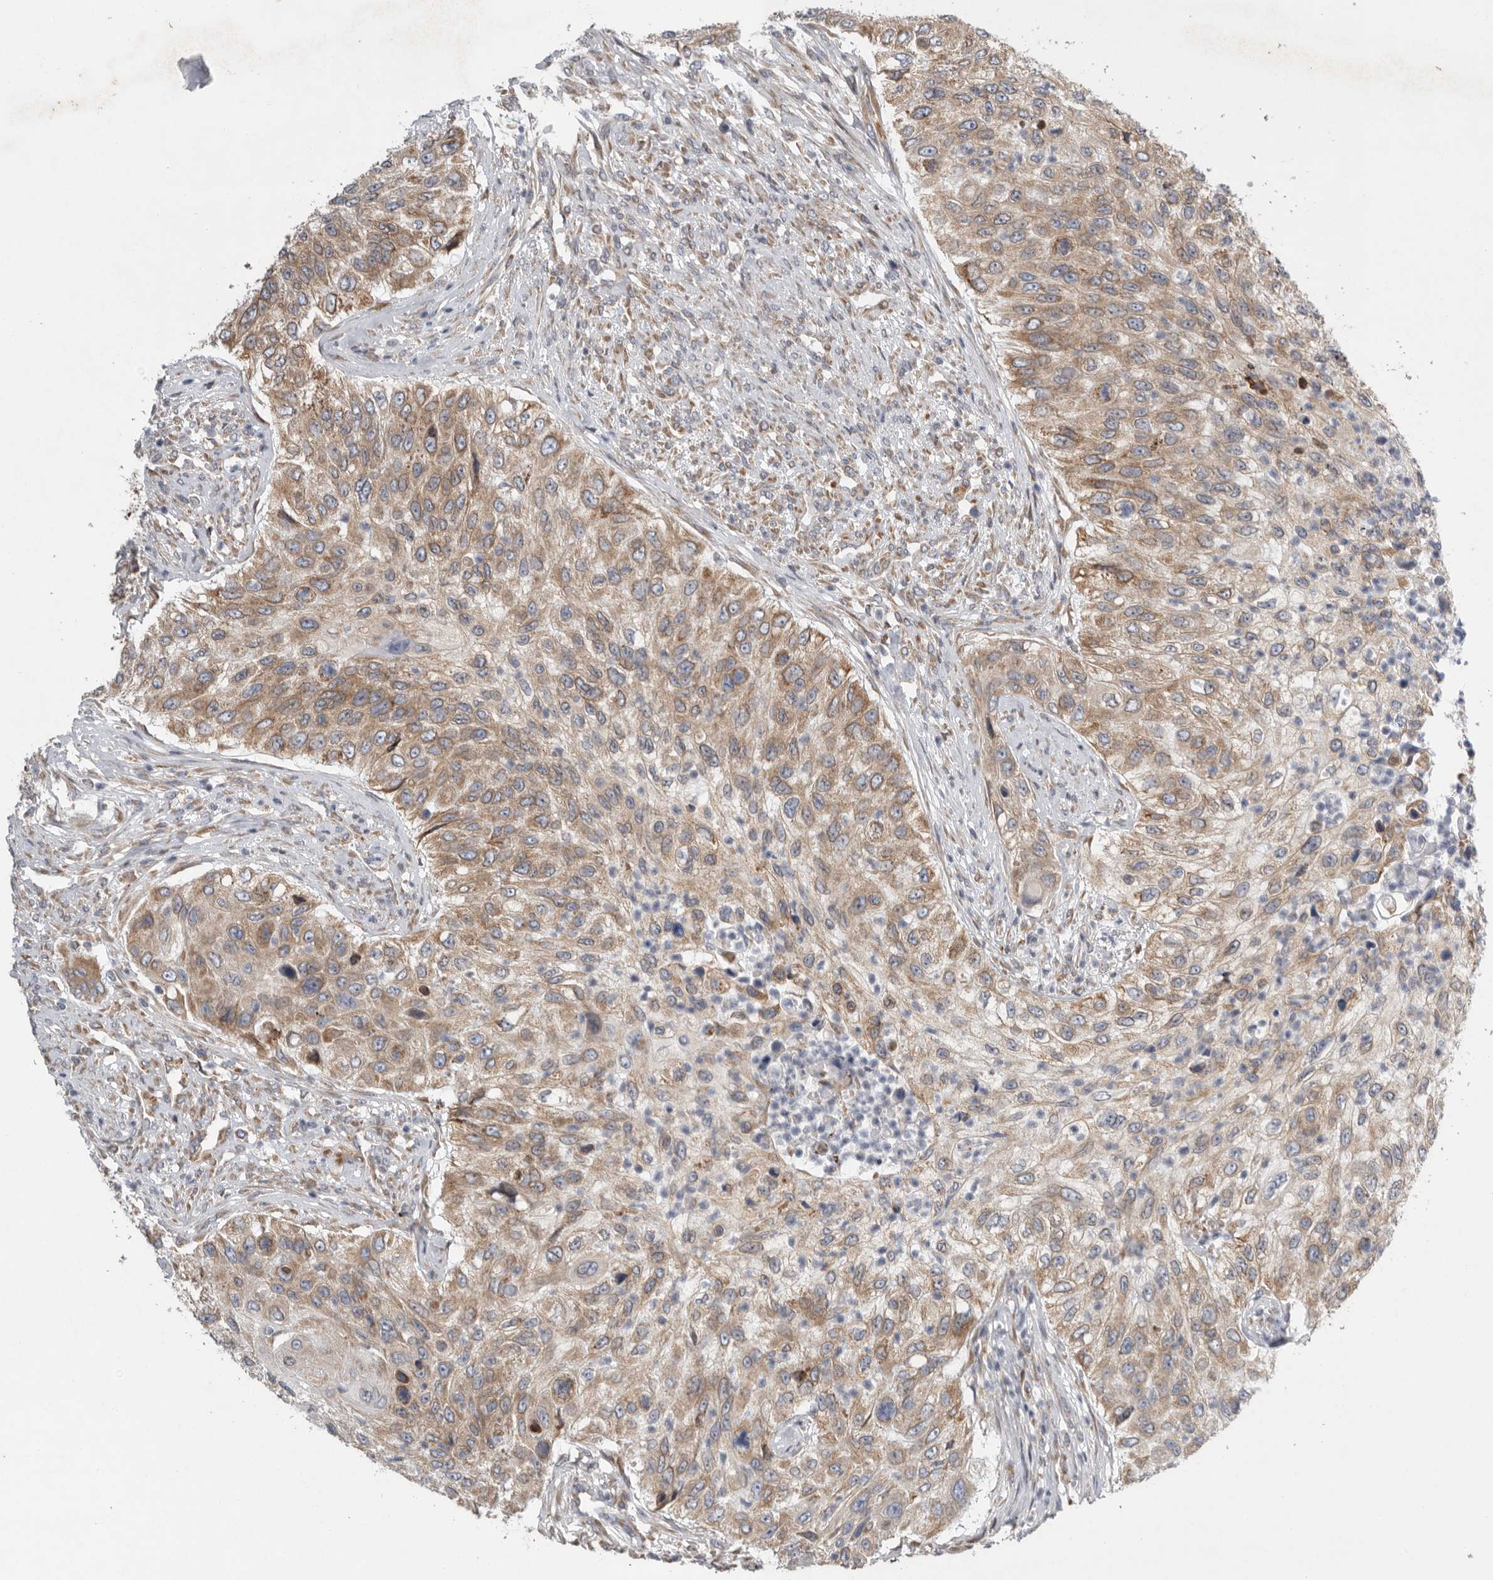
{"staining": {"intensity": "moderate", "quantity": ">75%", "location": "cytoplasmic/membranous"}, "tissue": "urothelial cancer", "cell_type": "Tumor cells", "image_type": "cancer", "snomed": [{"axis": "morphology", "description": "Urothelial carcinoma, High grade"}, {"axis": "topography", "description": "Urinary bladder"}], "caption": "IHC (DAB) staining of human urothelial cancer exhibits moderate cytoplasmic/membranous protein expression in about >75% of tumor cells.", "gene": "GANAB", "patient": {"sex": "female", "age": 60}}